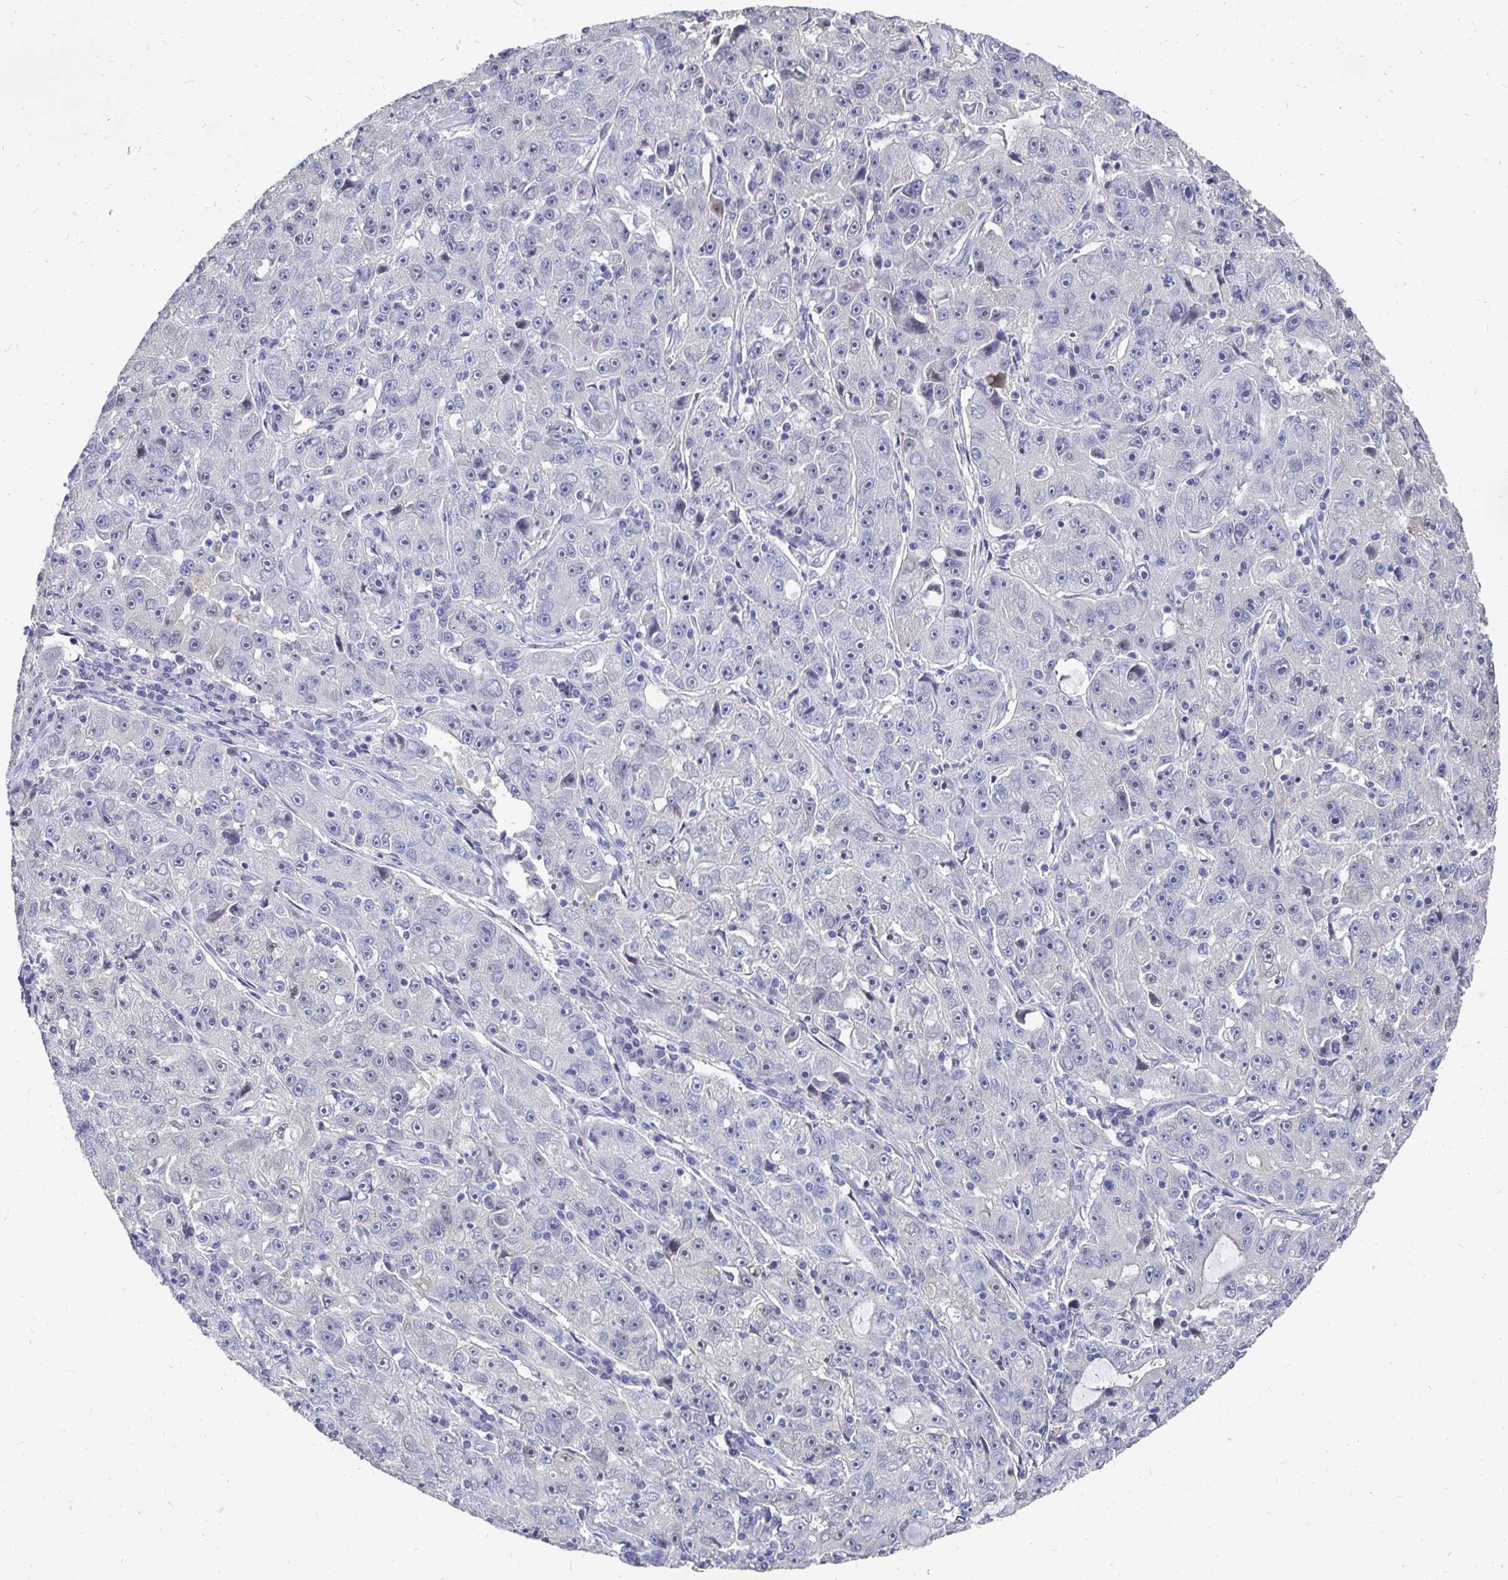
{"staining": {"intensity": "negative", "quantity": "none", "location": "none"}, "tissue": "lung cancer", "cell_type": "Tumor cells", "image_type": "cancer", "snomed": [{"axis": "morphology", "description": "Normal morphology"}, {"axis": "morphology", "description": "Adenocarcinoma, NOS"}, {"axis": "topography", "description": "Lymph node"}, {"axis": "topography", "description": "Lung"}], "caption": "There is no significant expression in tumor cells of lung adenocarcinoma.", "gene": "SYCP3", "patient": {"sex": "female", "age": 57}}